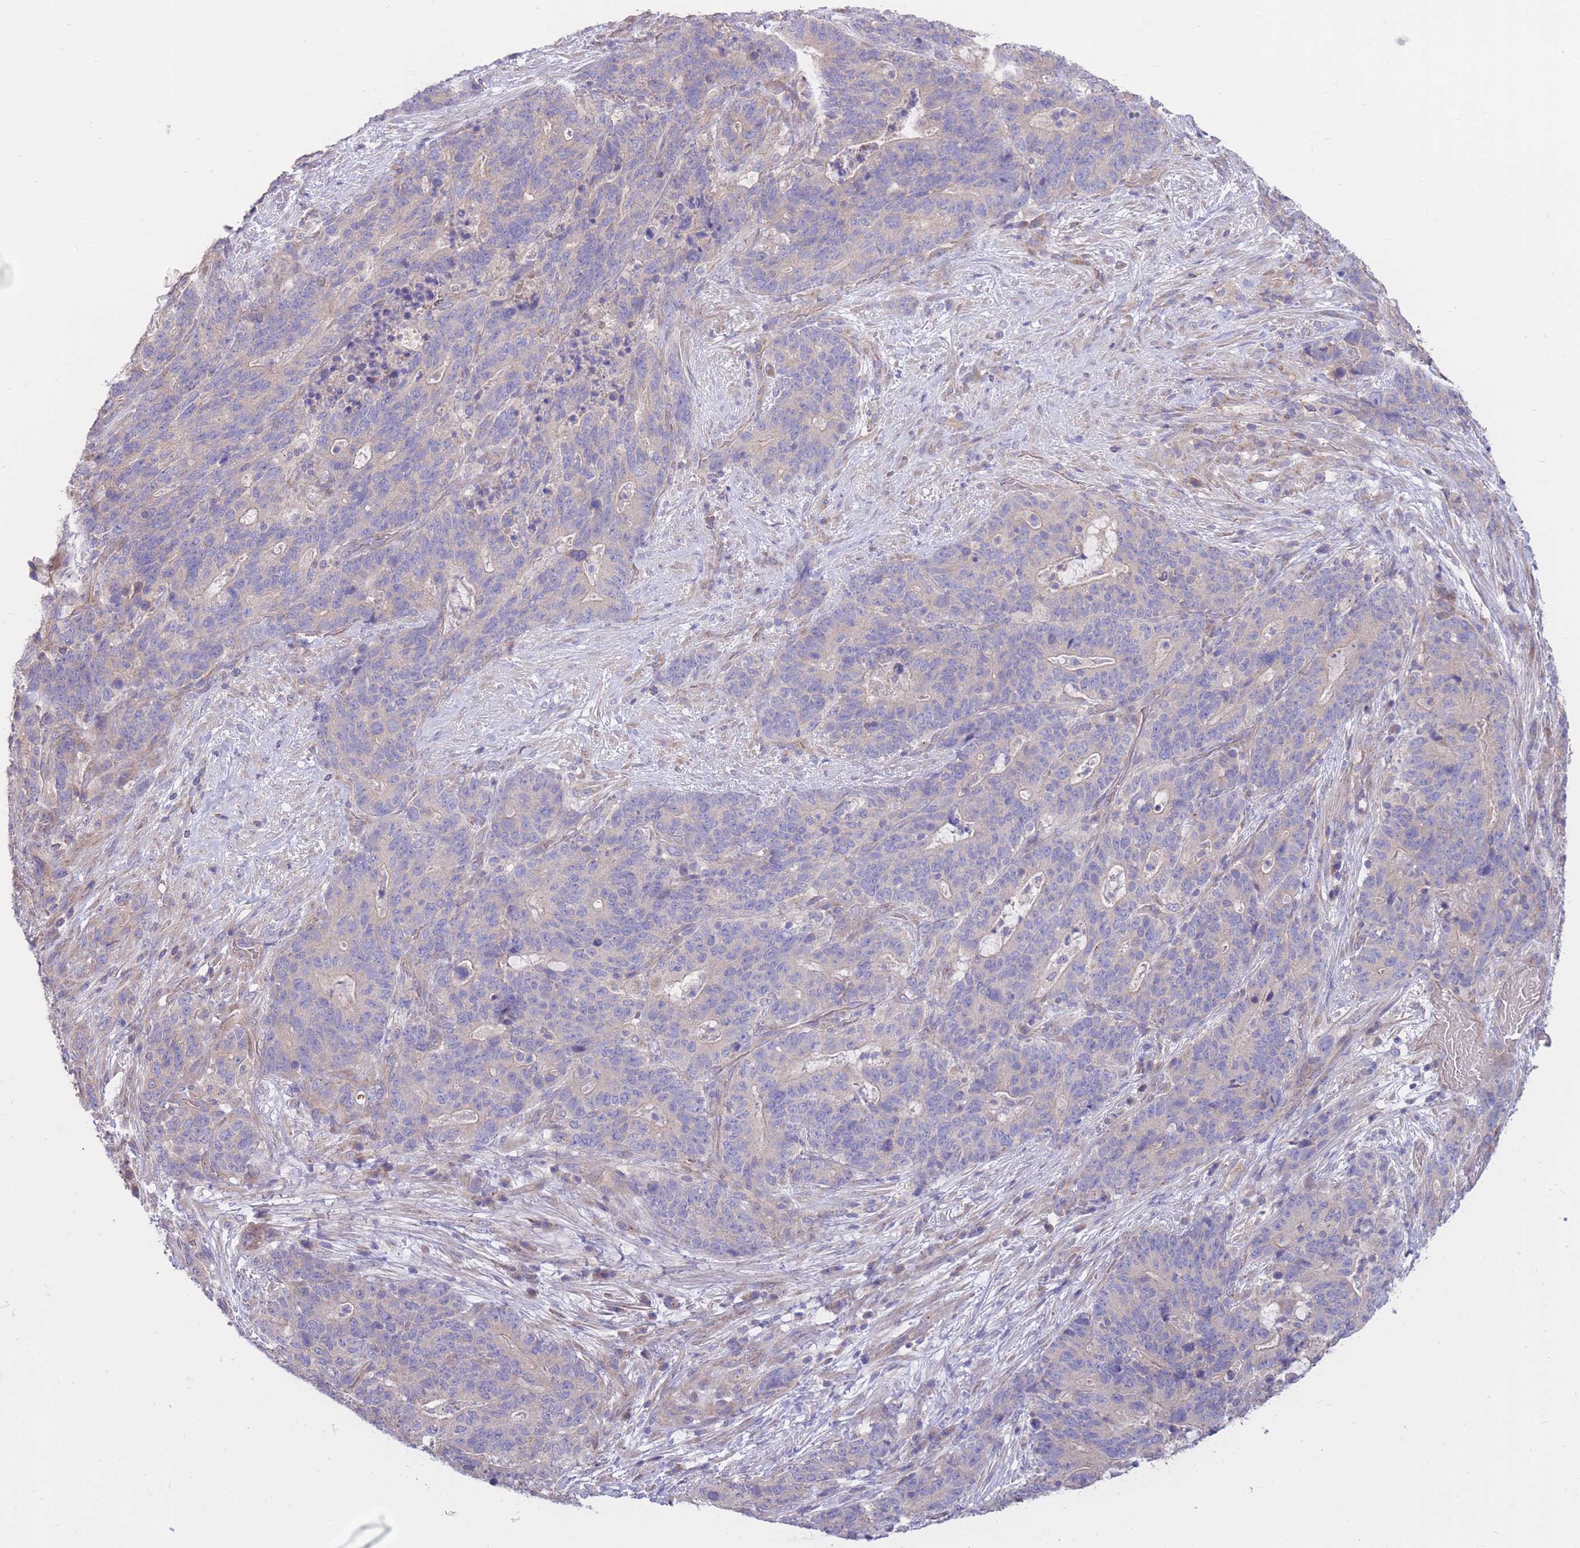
{"staining": {"intensity": "negative", "quantity": "none", "location": "none"}, "tissue": "stomach cancer", "cell_type": "Tumor cells", "image_type": "cancer", "snomed": [{"axis": "morphology", "description": "Normal tissue, NOS"}, {"axis": "morphology", "description": "Adenocarcinoma, NOS"}, {"axis": "topography", "description": "Stomach"}], "caption": "Immunohistochemistry (IHC) of human stomach adenocarcinoma exhibits no positivity in tumor cells.", "gene": "ALS2CL", "patient": {"sex": "female", "age": 64}}